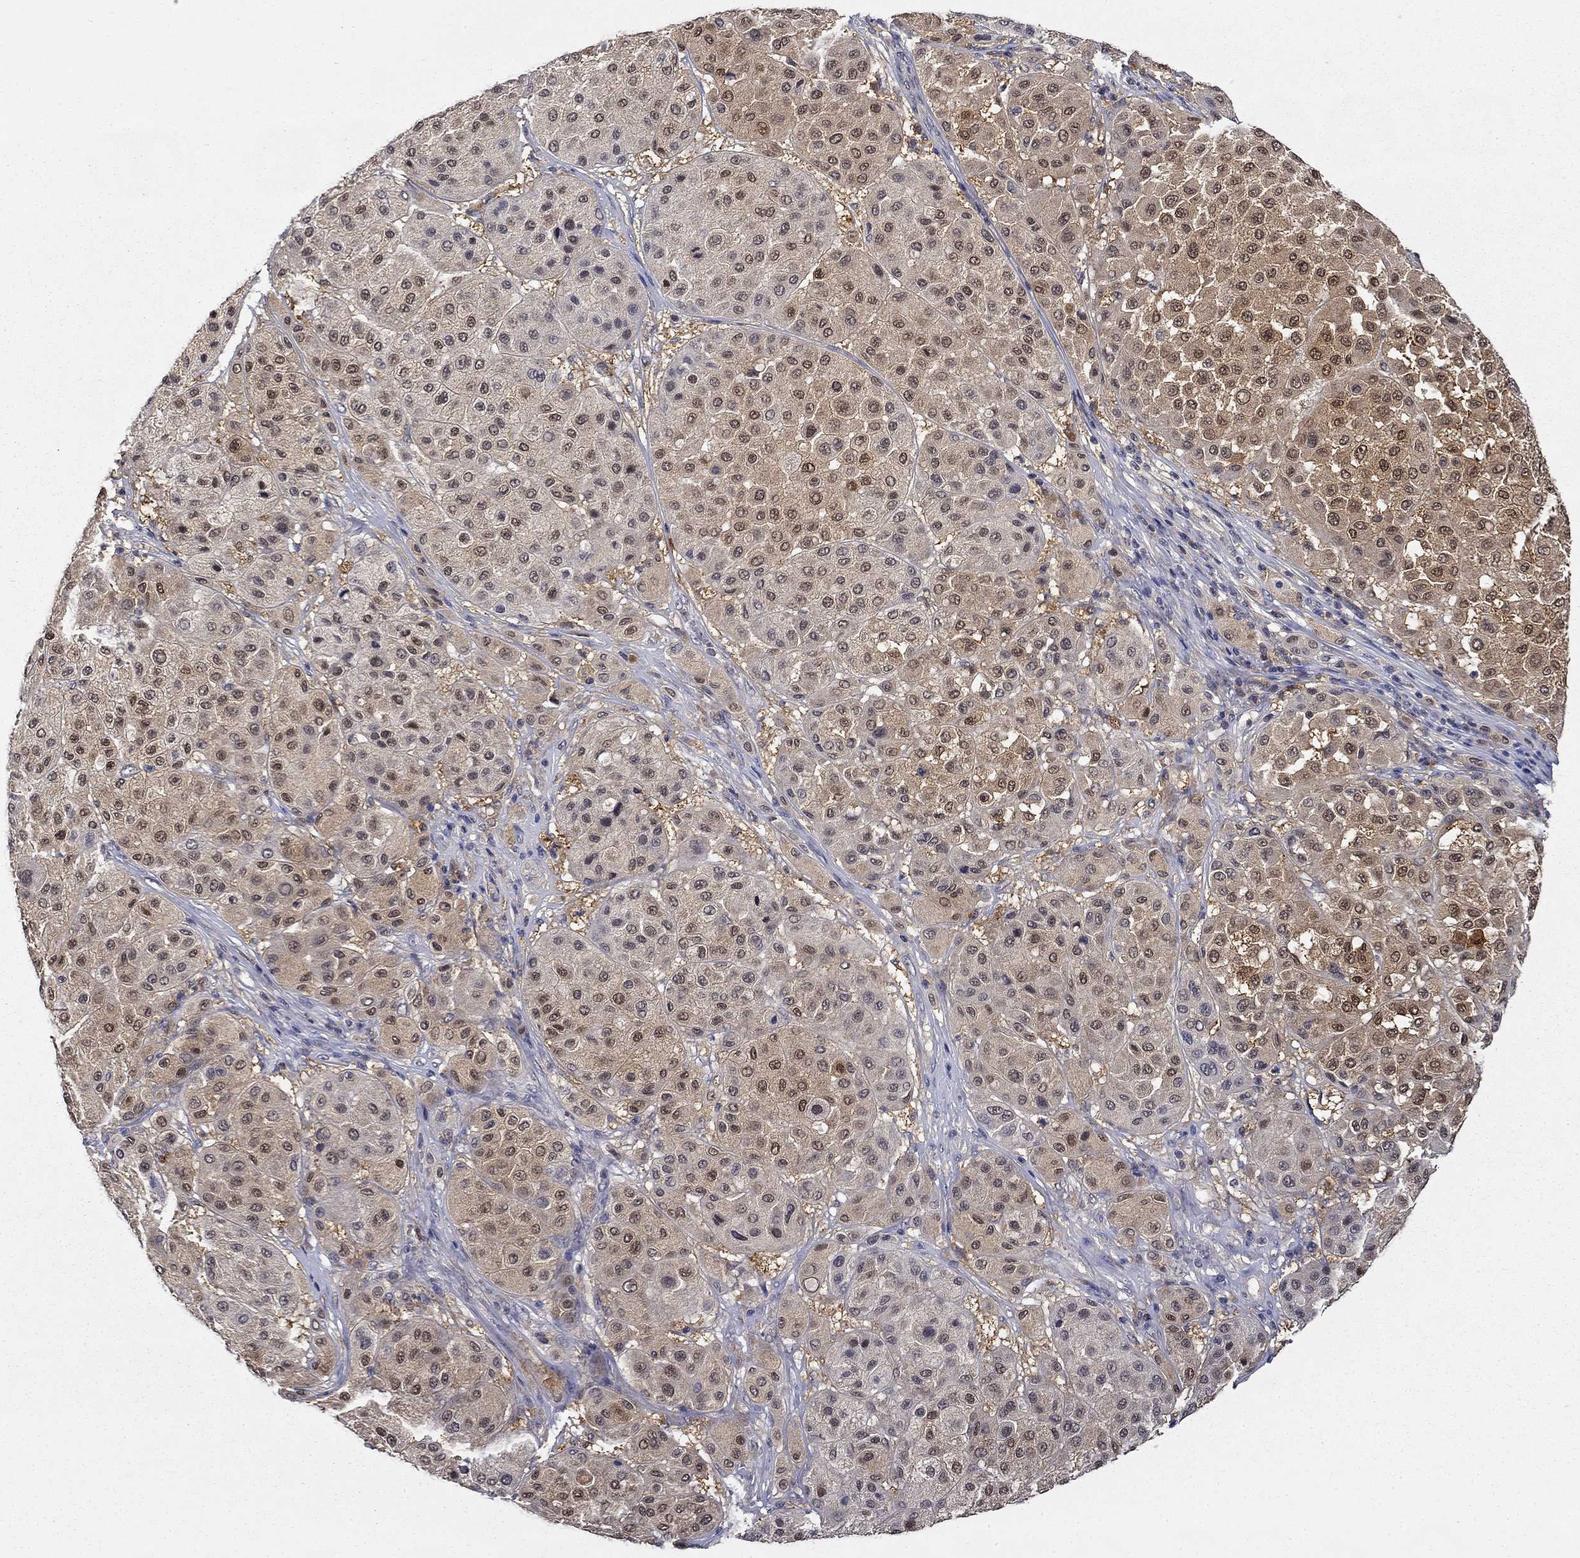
{"staining": {"intensity": "moderate", "quantity": "<25%", "location": "cytoplasmic/membranous,nuclear"}, "tissue": "melanoma", "cell_type": "Tumor cells", "image_type": "cancer", "snomed": [{"axis": "morphology", "description": "Malignant melanoma, Metastatic site"}, {"axis": "topography", "description": "Smooth muscle"}], "caption": "This image demonstrates IHC staining of malignant melanoma (metastatic site), with low moderate cytoplasmic/membranous and nuclear staining in approximately <25% of tumor cells.", "gene": "DDTL", "patient": {"sex": "male", "age": 41}}